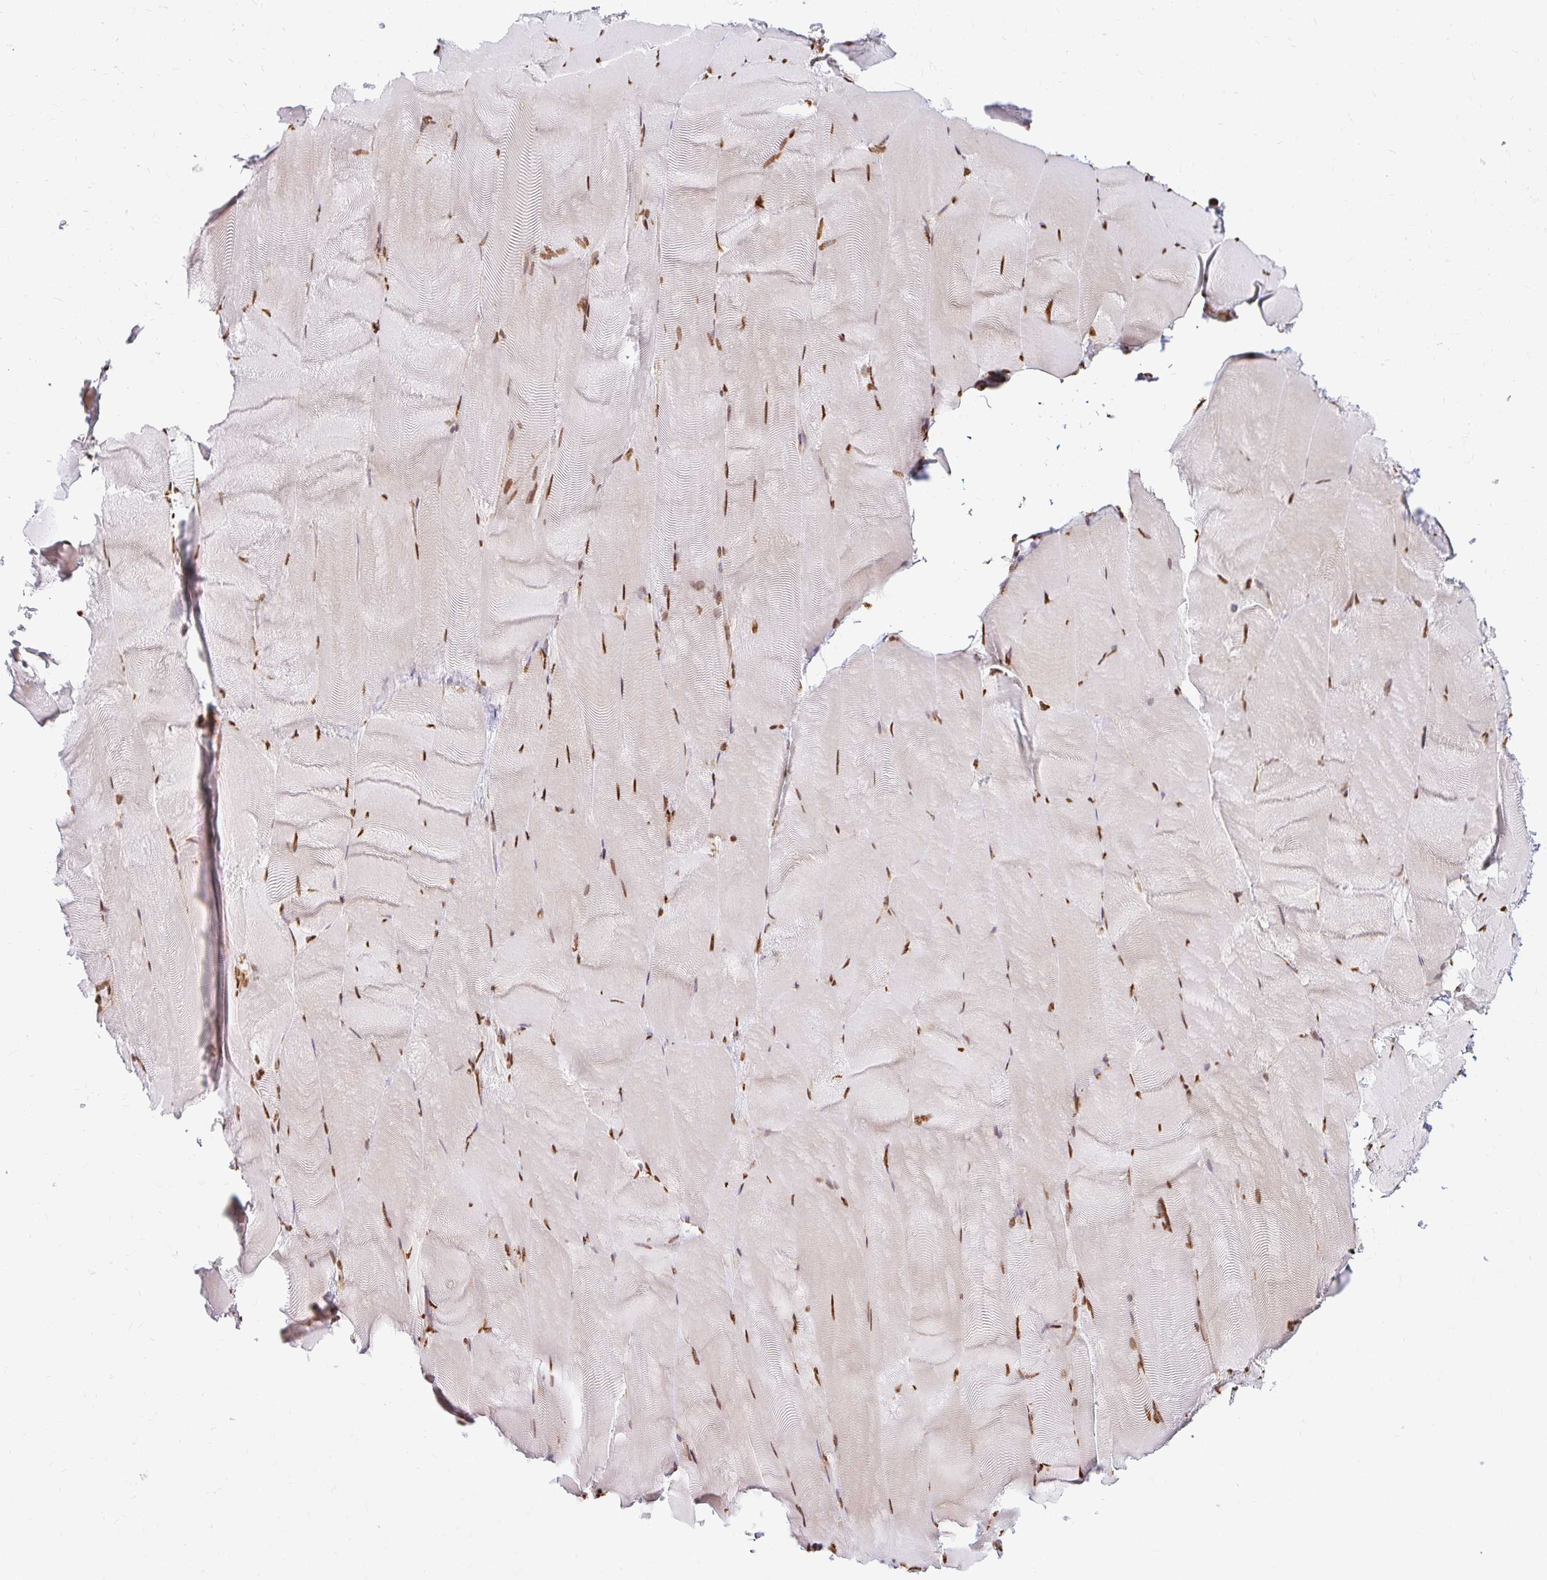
{"staining": {"intensity": "strong", "quantity": ">75%", "location": "nuclear"}, "tissue": "skeletal muscle", "cell_type": "Myocytes", "image_type": "normal", "snomed": [{"axis": "morphology", "description": "Normal tissue, NOS"}, {"axis": "topography", "description": "Skeletal muscle"}], "caption": "Protein expression analysis of unremarkable human skeletal muscle reveals strong nuclear staining in approximately >75% of myocytes.", "gene": "HNRNPU", "patient": {"sex": "female", "age": 64}}